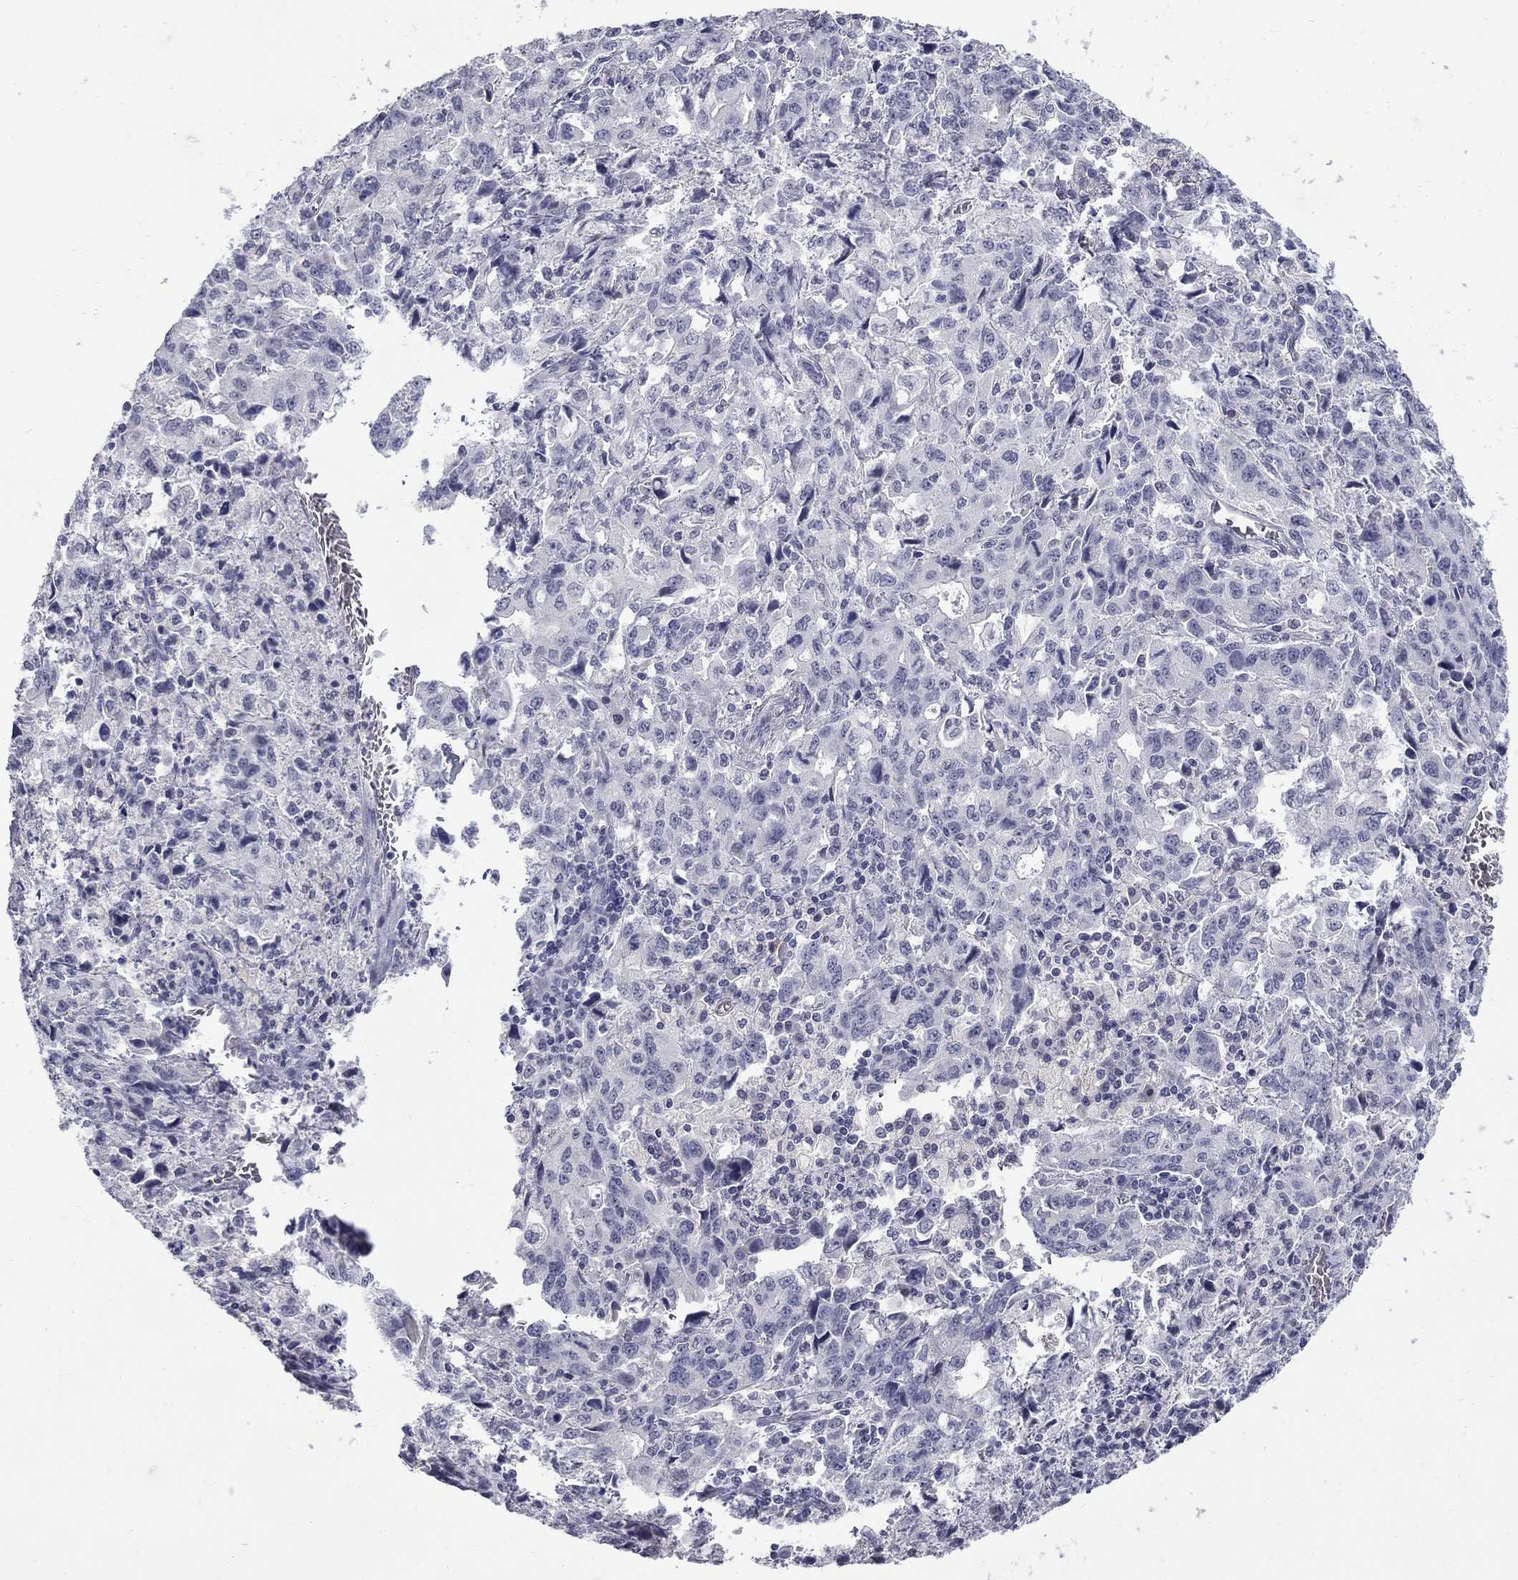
{"staining": {"intensity": "negative", "quantity": "none", "location": "none"}, "tissue": "stomach cancer", "cell_type": "Tumor cells", "image_type": "cancer", "snomed": [{"axis": "morphology", "description": "Adenocarcinoma, NOS"}, {"axis": "topography", "description": "Stomach, upper"}], "caption": "Tumor cells show no significant protein staining in stomach adenocarcinoma.", "gene": "CTNND2", "patient": {"sex": "male", "age": 85}}